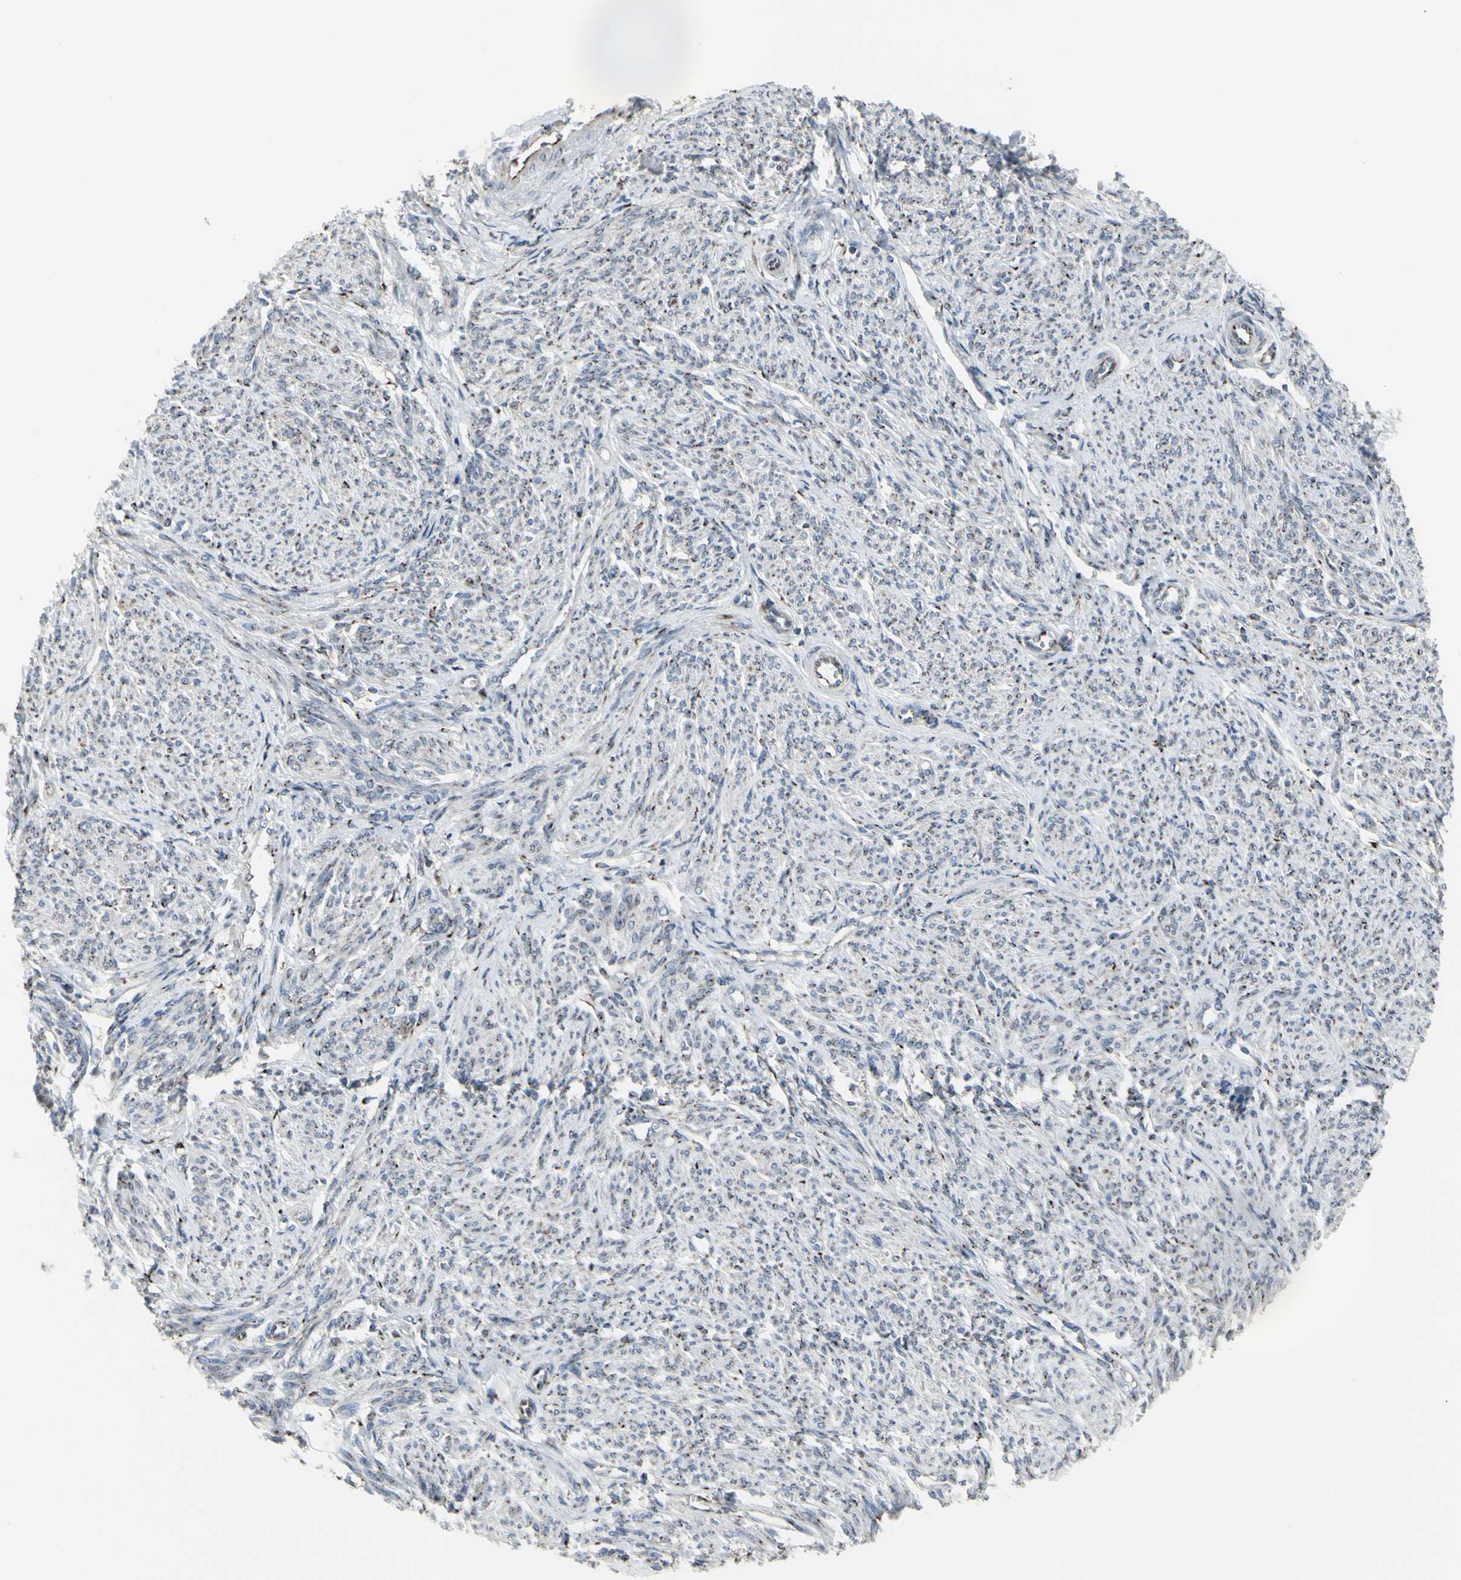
{"staining": {"intensity": "moderate", "quantity": "25%-75%", "location": "cytoplasmic/membranous"}, "tissue": "smooth muscle", "cell_type": "Smooth muscle cells", "image_type": "normal", "snomed": [{"axis": "morphology", "description": "Normal tissue, NOS"}, {"axis": "topography", "description": "Smooth muscle"}], "caption": "IHC (DAB) staining of unremarkable human smooth muscle demonstrates moderate cytoplasmic/membranous protein staining in about 25%-75% of smooth muscle cells. (DAB (3,3'-diaminobenzidine) IHC, brown staining for protein, blue staining for nuclei).", "gene": "GLG1", "patient": {"sex": "female", "age": 65}}